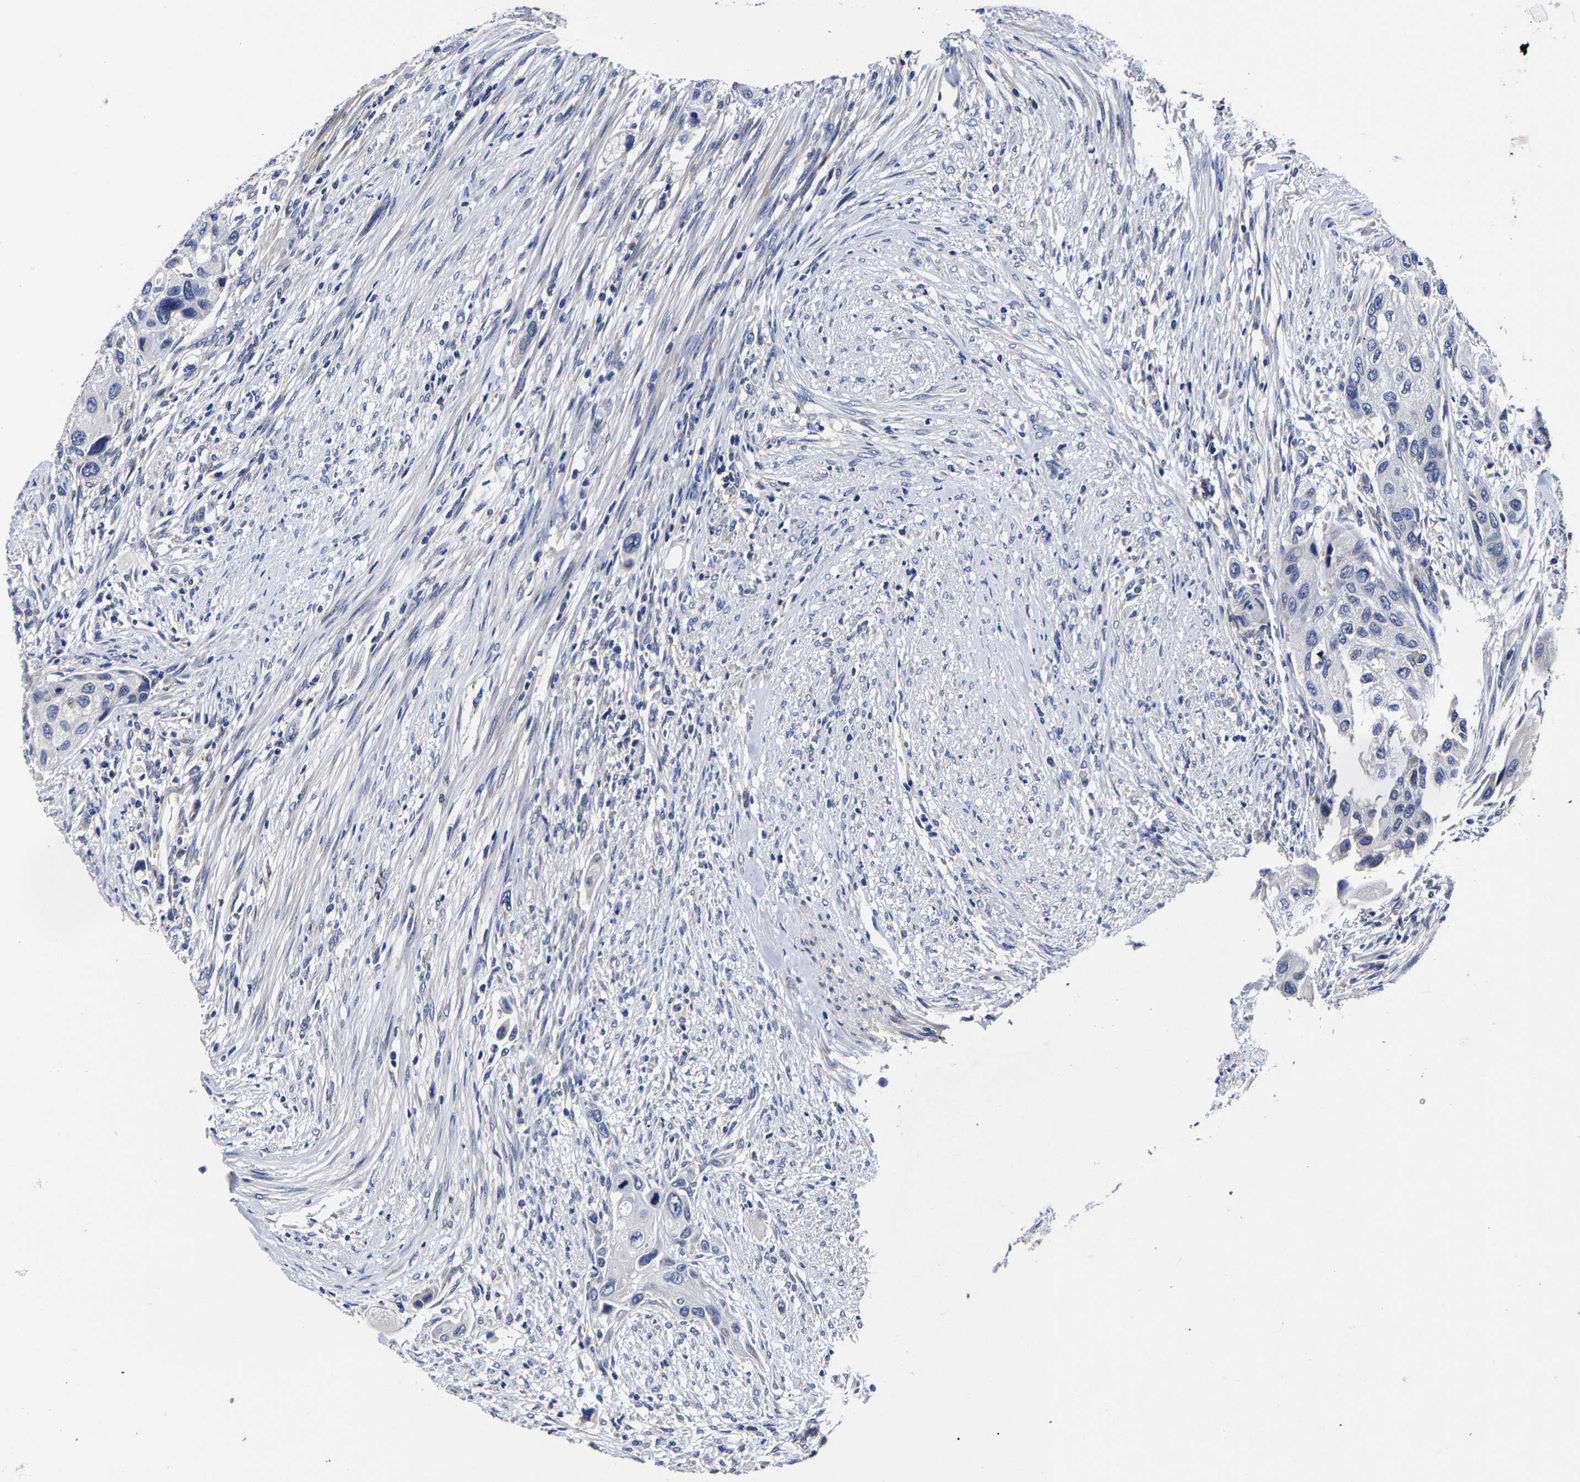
{"staining": {"intensity": "negative", "quantity": "none", "location": "none"}, "tissue": "urothelial cancer", "cell_type": "Tumor cells", "image_type": "cancer", "snomed": [{"axis": "morphology", "description": "Urothelial carcinoma, High grade"}, {"axis": "topography", "description": "Urinary bladder"}], "caption": "A high-resolution micrograph shows IHC staining of urothelial carcinoma (high-grade), which displays no significant positivity in tumor cells.", "gene": "AASS", "patient": {"sex": "female", "age": 56}}